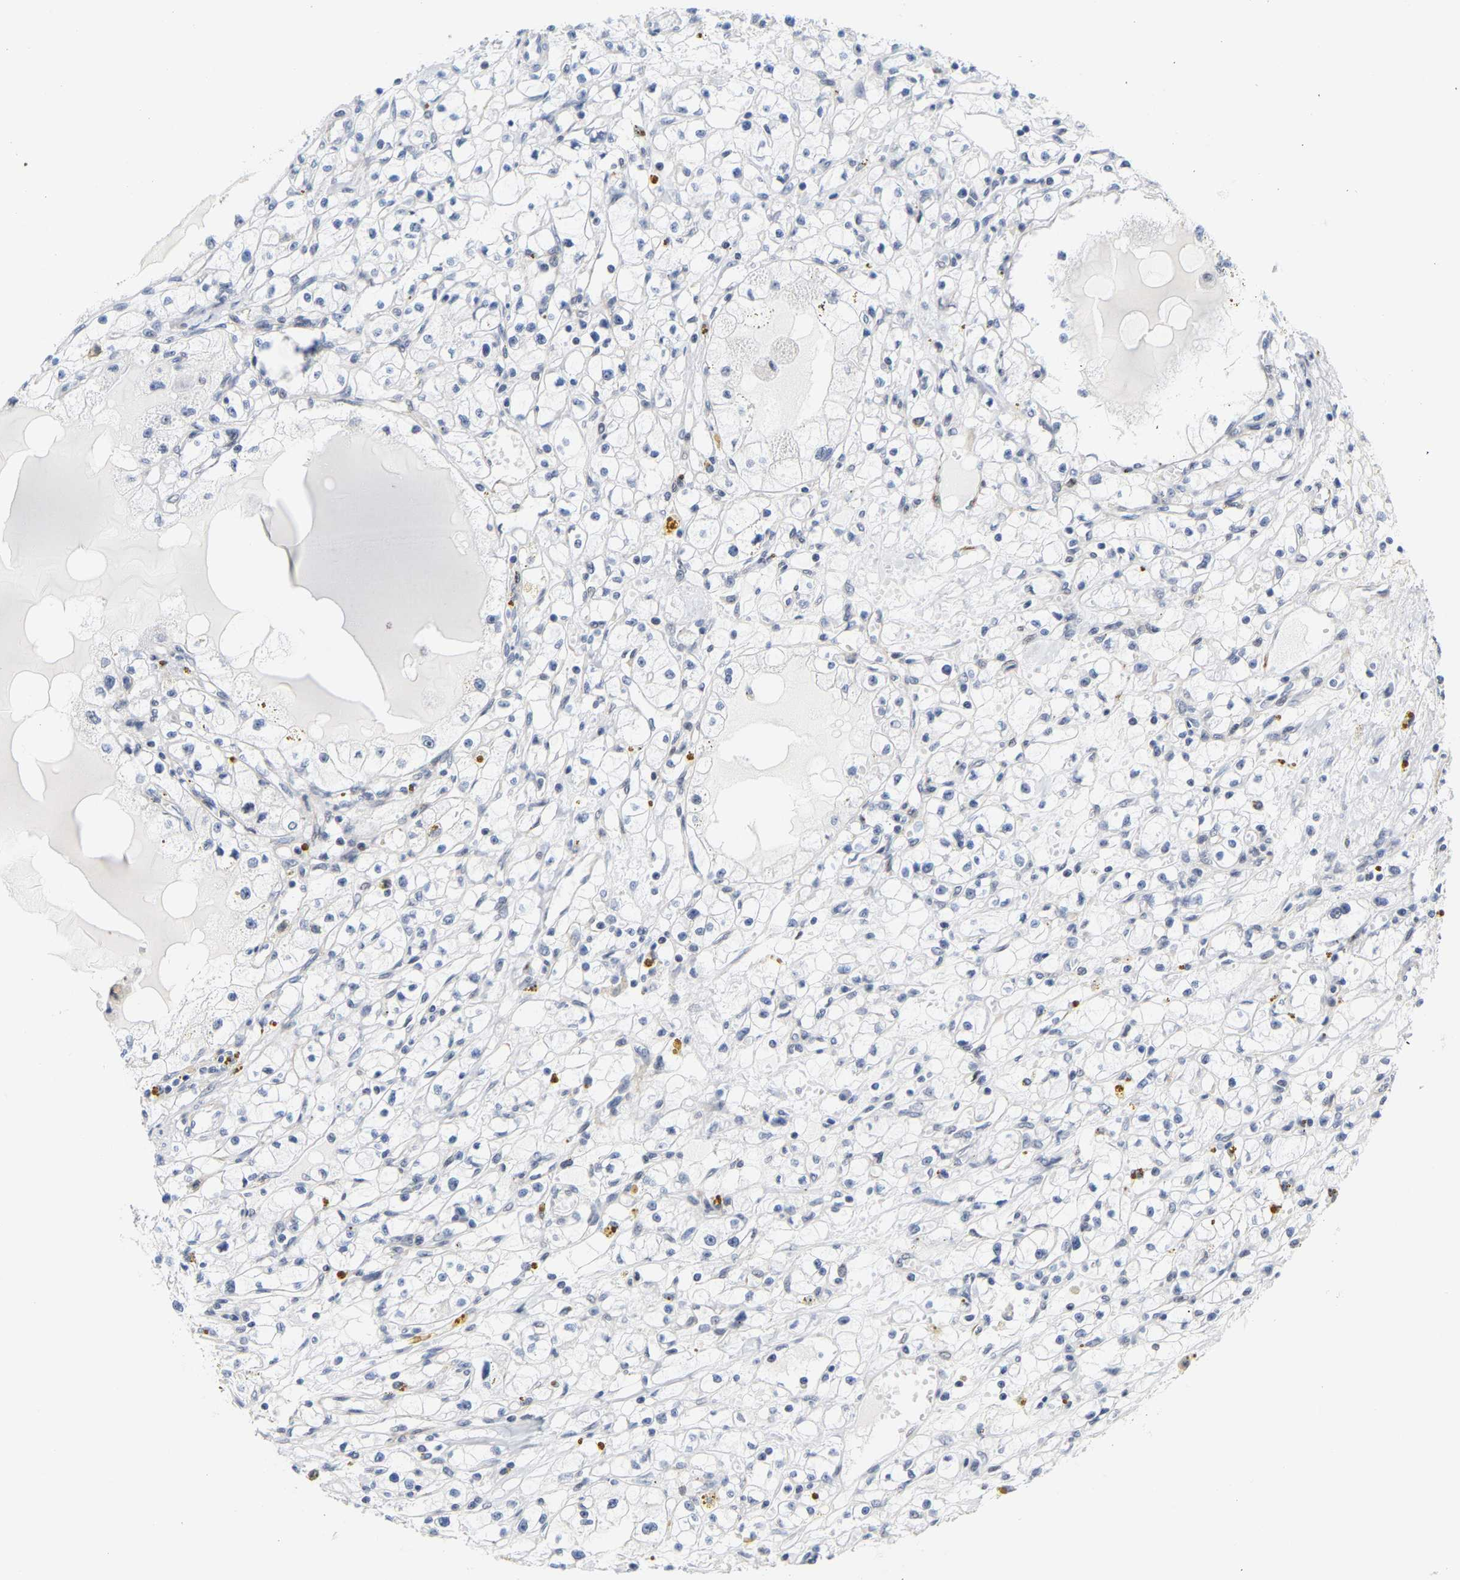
{"staining": {"intensity": "negative", "quantity": "none", "location": "none"}, "tissue": "renal cancer", "cell_type": "Tumor cells", "image_type": "cancer", "snomed": [{"axis": "morphology", "description": "Adenocarcinoma, NOS"}, {"axis": "topography", "description": "Kidney"}], "caption": "DAB (3,3'-diaminobenzidine) immunohistochemical staining of renal cancer exhibits no significant staining in tumor cells. (IHC, brightfield microscopy, high magnification).", "gene": "FAM180A", "patient": {"sex": "male", "age": 56}}